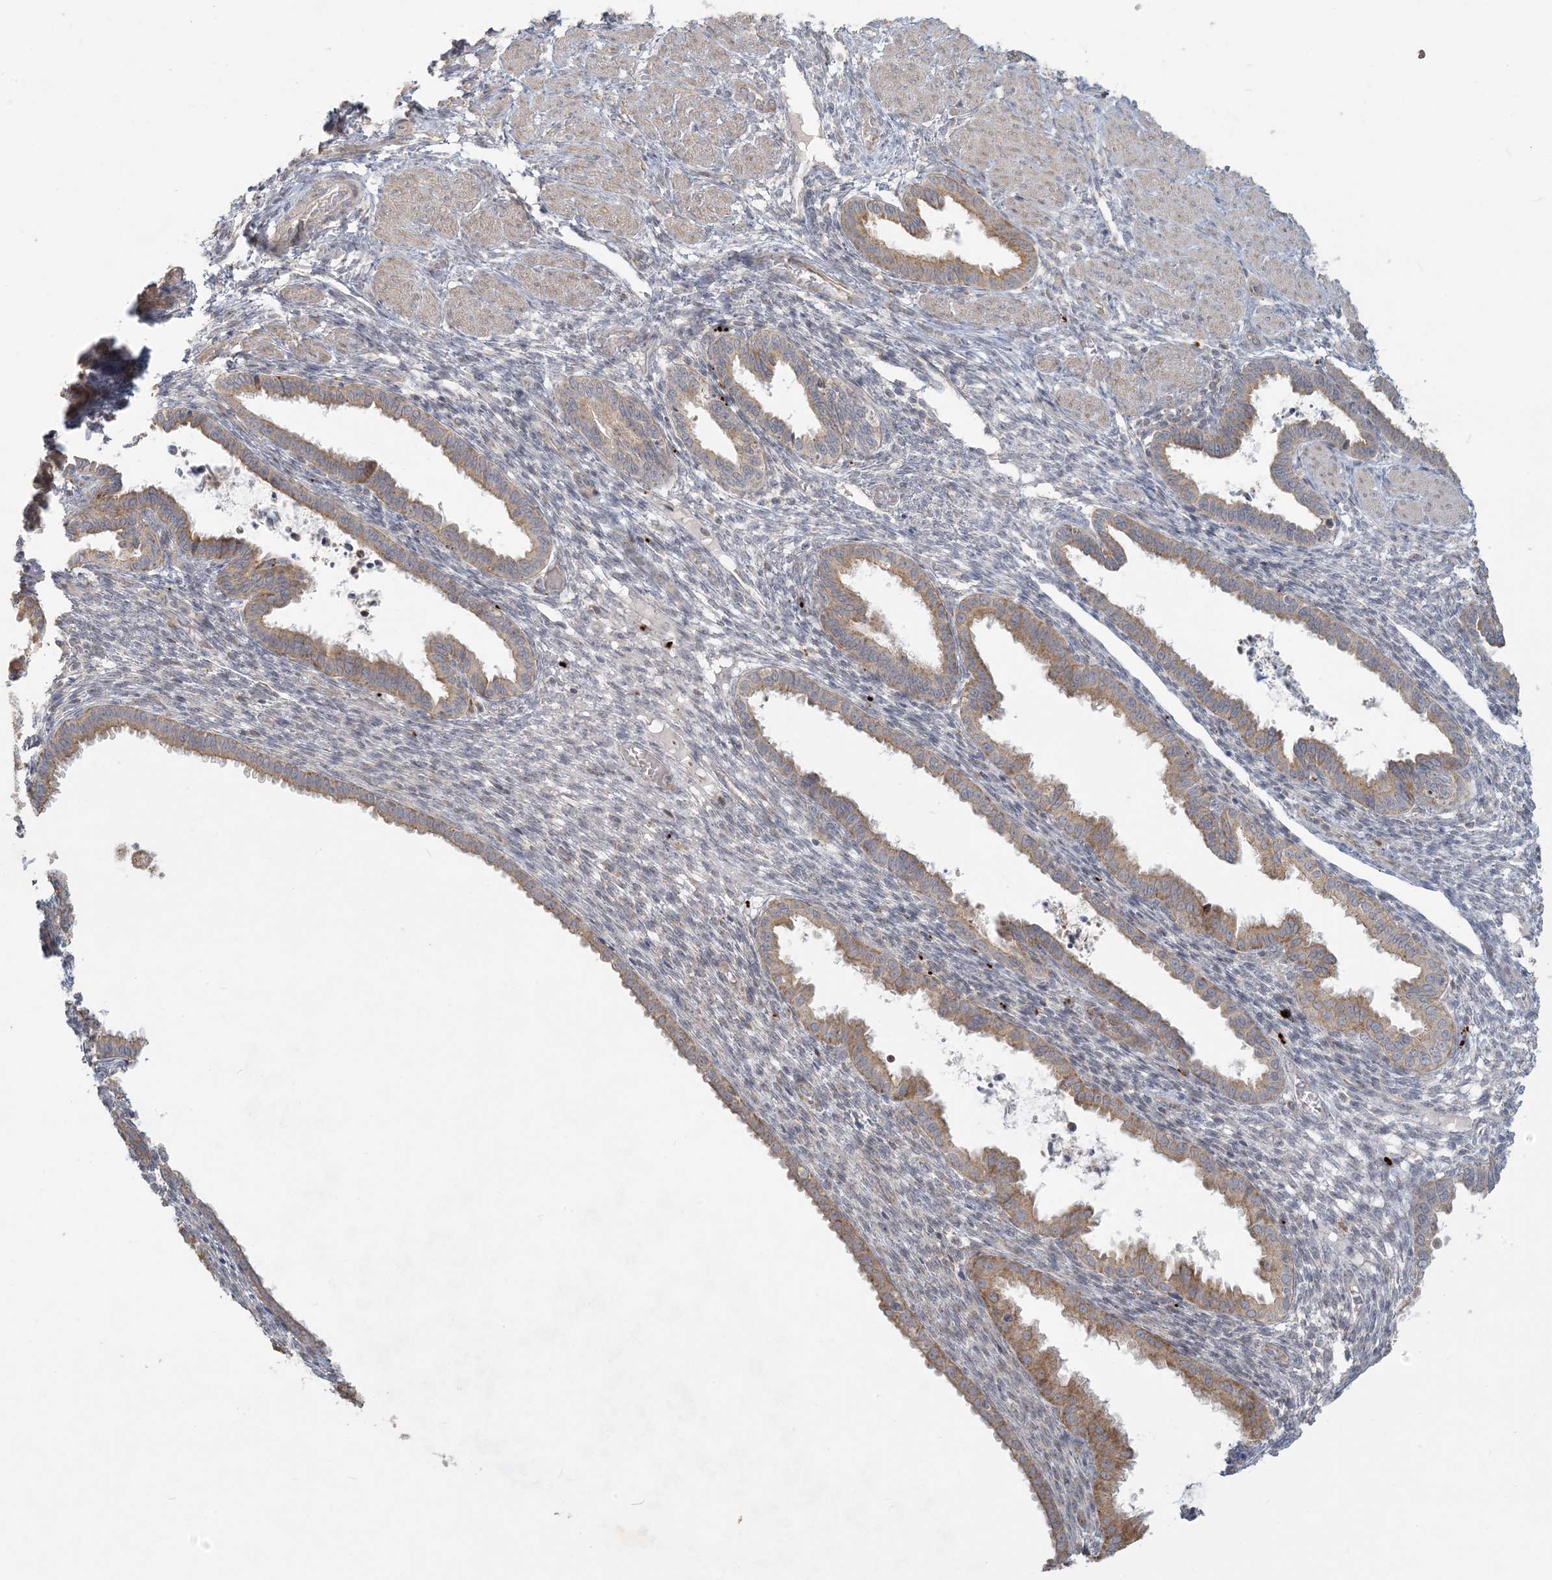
{"staining": {"intensity": "weak", "quantity": "<25%", "location": "cytoplasmic/membranous"}, "tissue": "endometrium", "cell_type": "Cells in endometrial stroma", "image_type": "normal", "snomed": [{"axis": "morphology", "description": "Normal tissue, NOS"}, {"axis": "topography", "description": "Endometrium"}], "caption": "A micrograph of endometrium stained for a protein displays no brown staining in cells in endometrial stroma.", "gene": "MCAT", "patient": {"sex": "female", "age": 33}}